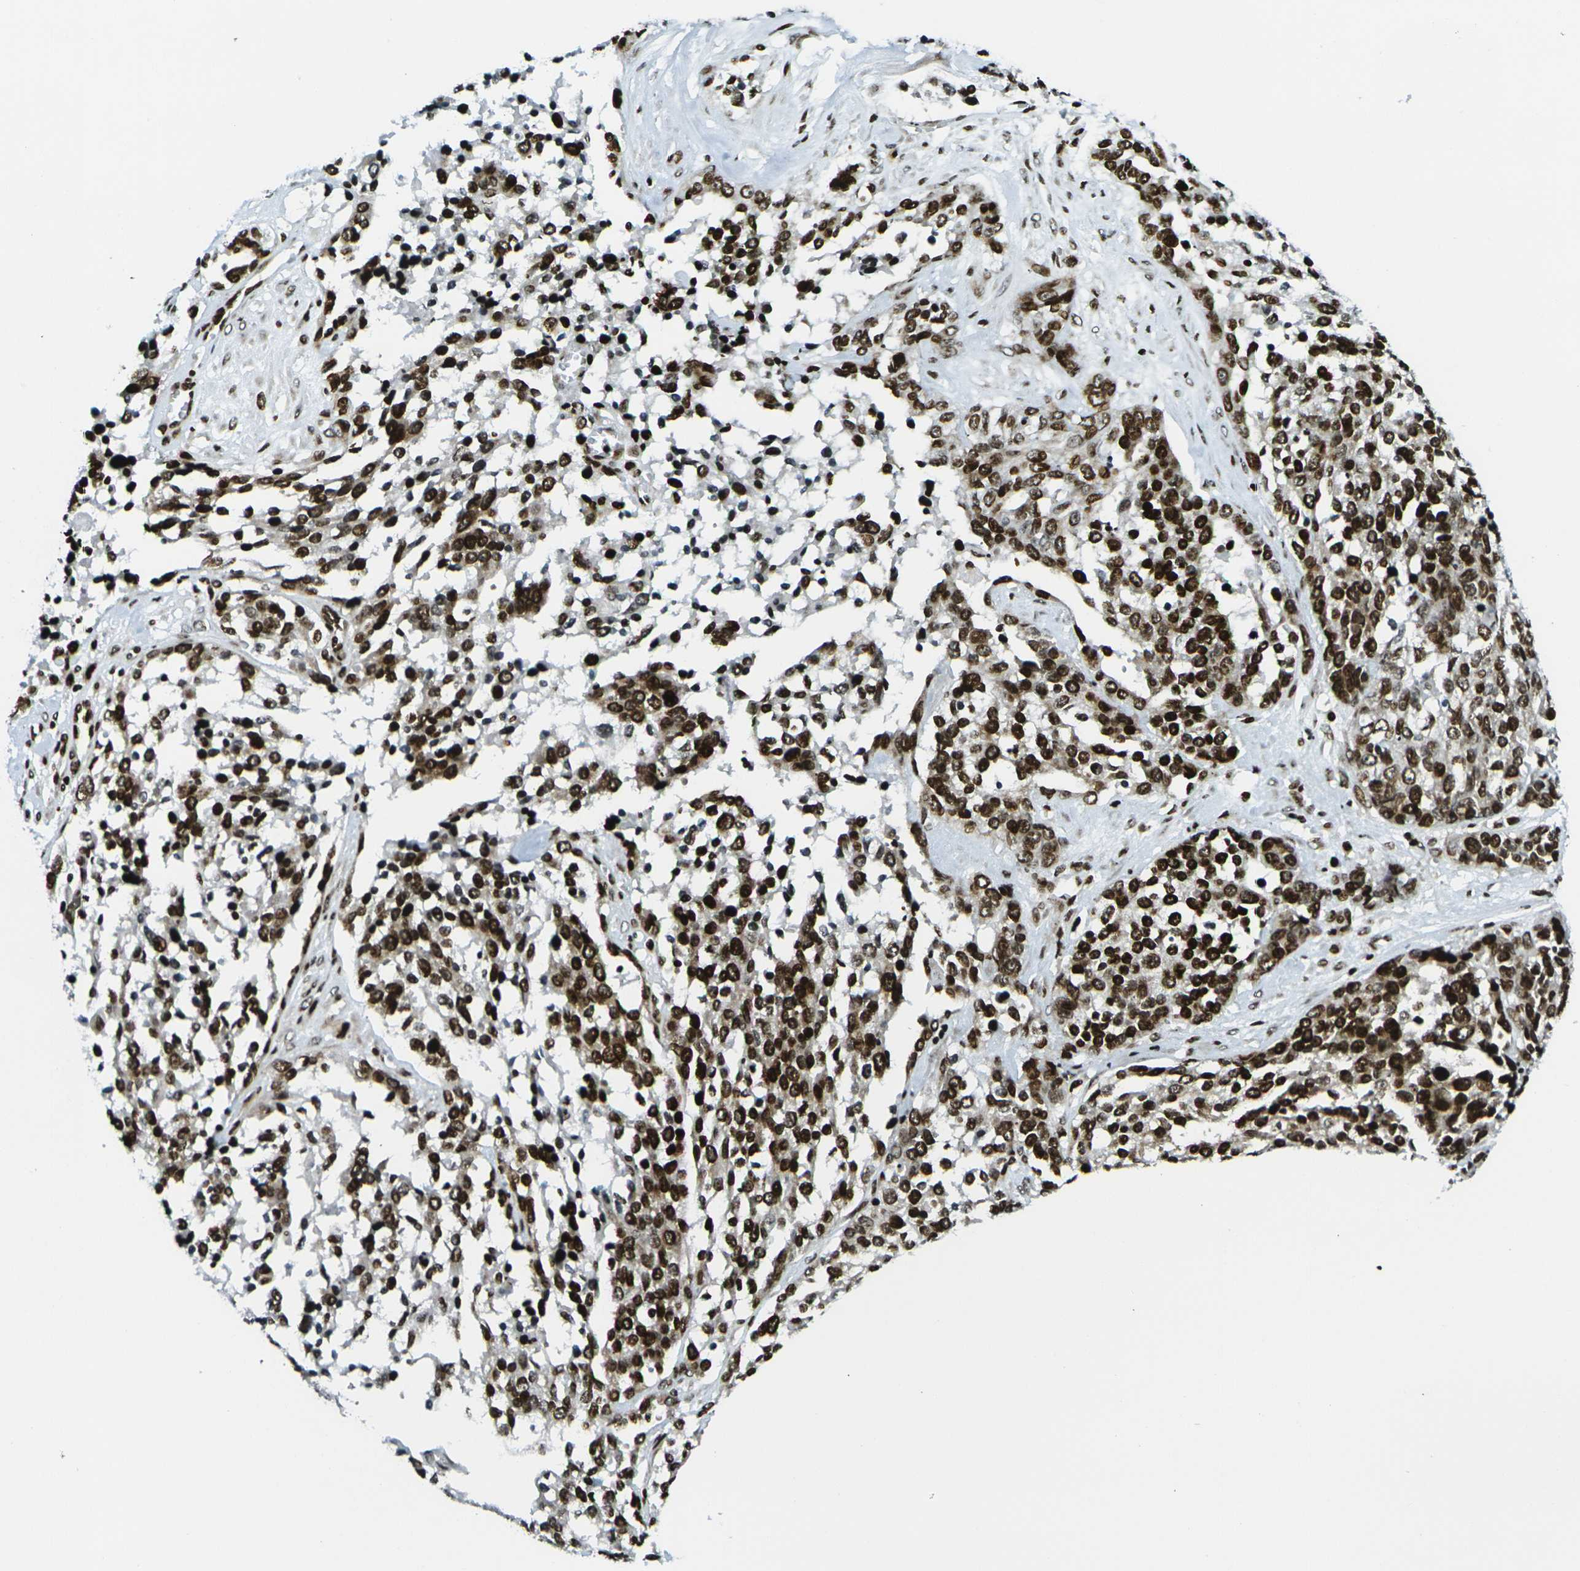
{"staining": {"intensity": "strong", "quantity": ">75%", "location": "nuclear"}, "tissue": "ovarian cancer", "cell_type": "Tumor cells", "image_type": "cancer", "snomed": [{"axis": "morphology", "description": "Cystadenocarcinoma, serous, NOS"}, {"axis": "topography", "description": "Ovary"}], "caption": "Human serous cystadenocarcinoma (ovarian) stained for a protein (brown) displays strong nuclear positive positivity in about >75% of tumor cells.", "gene": "H3-3A", "patient": {"sex": "female", "age": 44}}